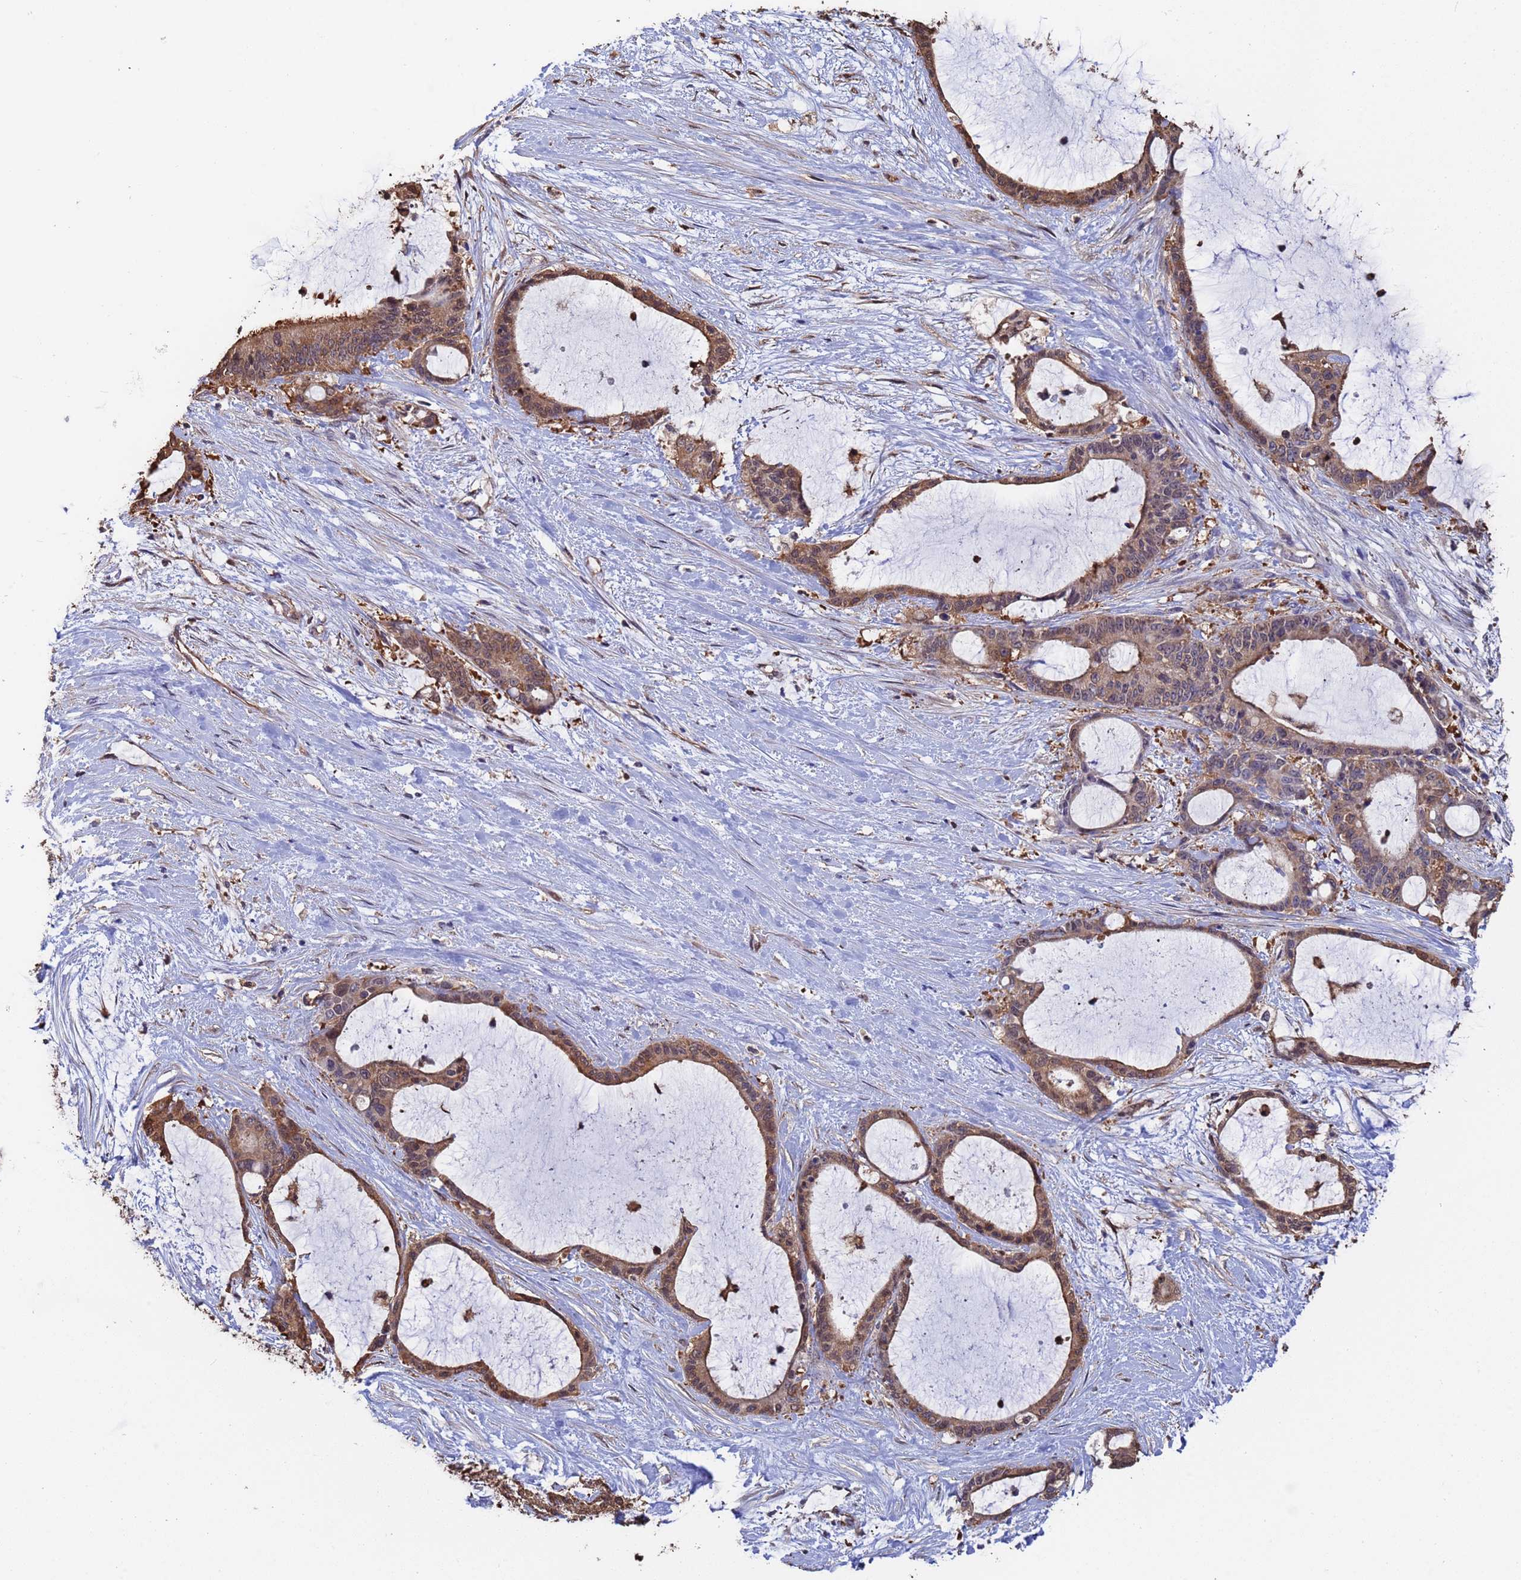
{"staining": {"intensity": "moderate", "quantity": ">75%", "location": "cytoplasmic/membranous"}, "tissue": "liver cancer", "cell_type": "Tumor cells", "image_type": "cancer", "snomed": [{"axis": "morphology", "description": "Normal tissue, NOS"}, {"axis": "morphology", "description": "Cholangiocarcinoma"}, {"axis": "topography", "description": "Liver"}, {"axis": "topography", "description": "Peripheral nerve tissue"}], "caption": "Immunohistochemical staining of liver cholangiocarcinoma demonstrates moderate cytoplasmic/membranous protein expression in about >75% of tumor cells.", "gene": "FAM25A", "patient": {"sex": "female", "age": 73}}